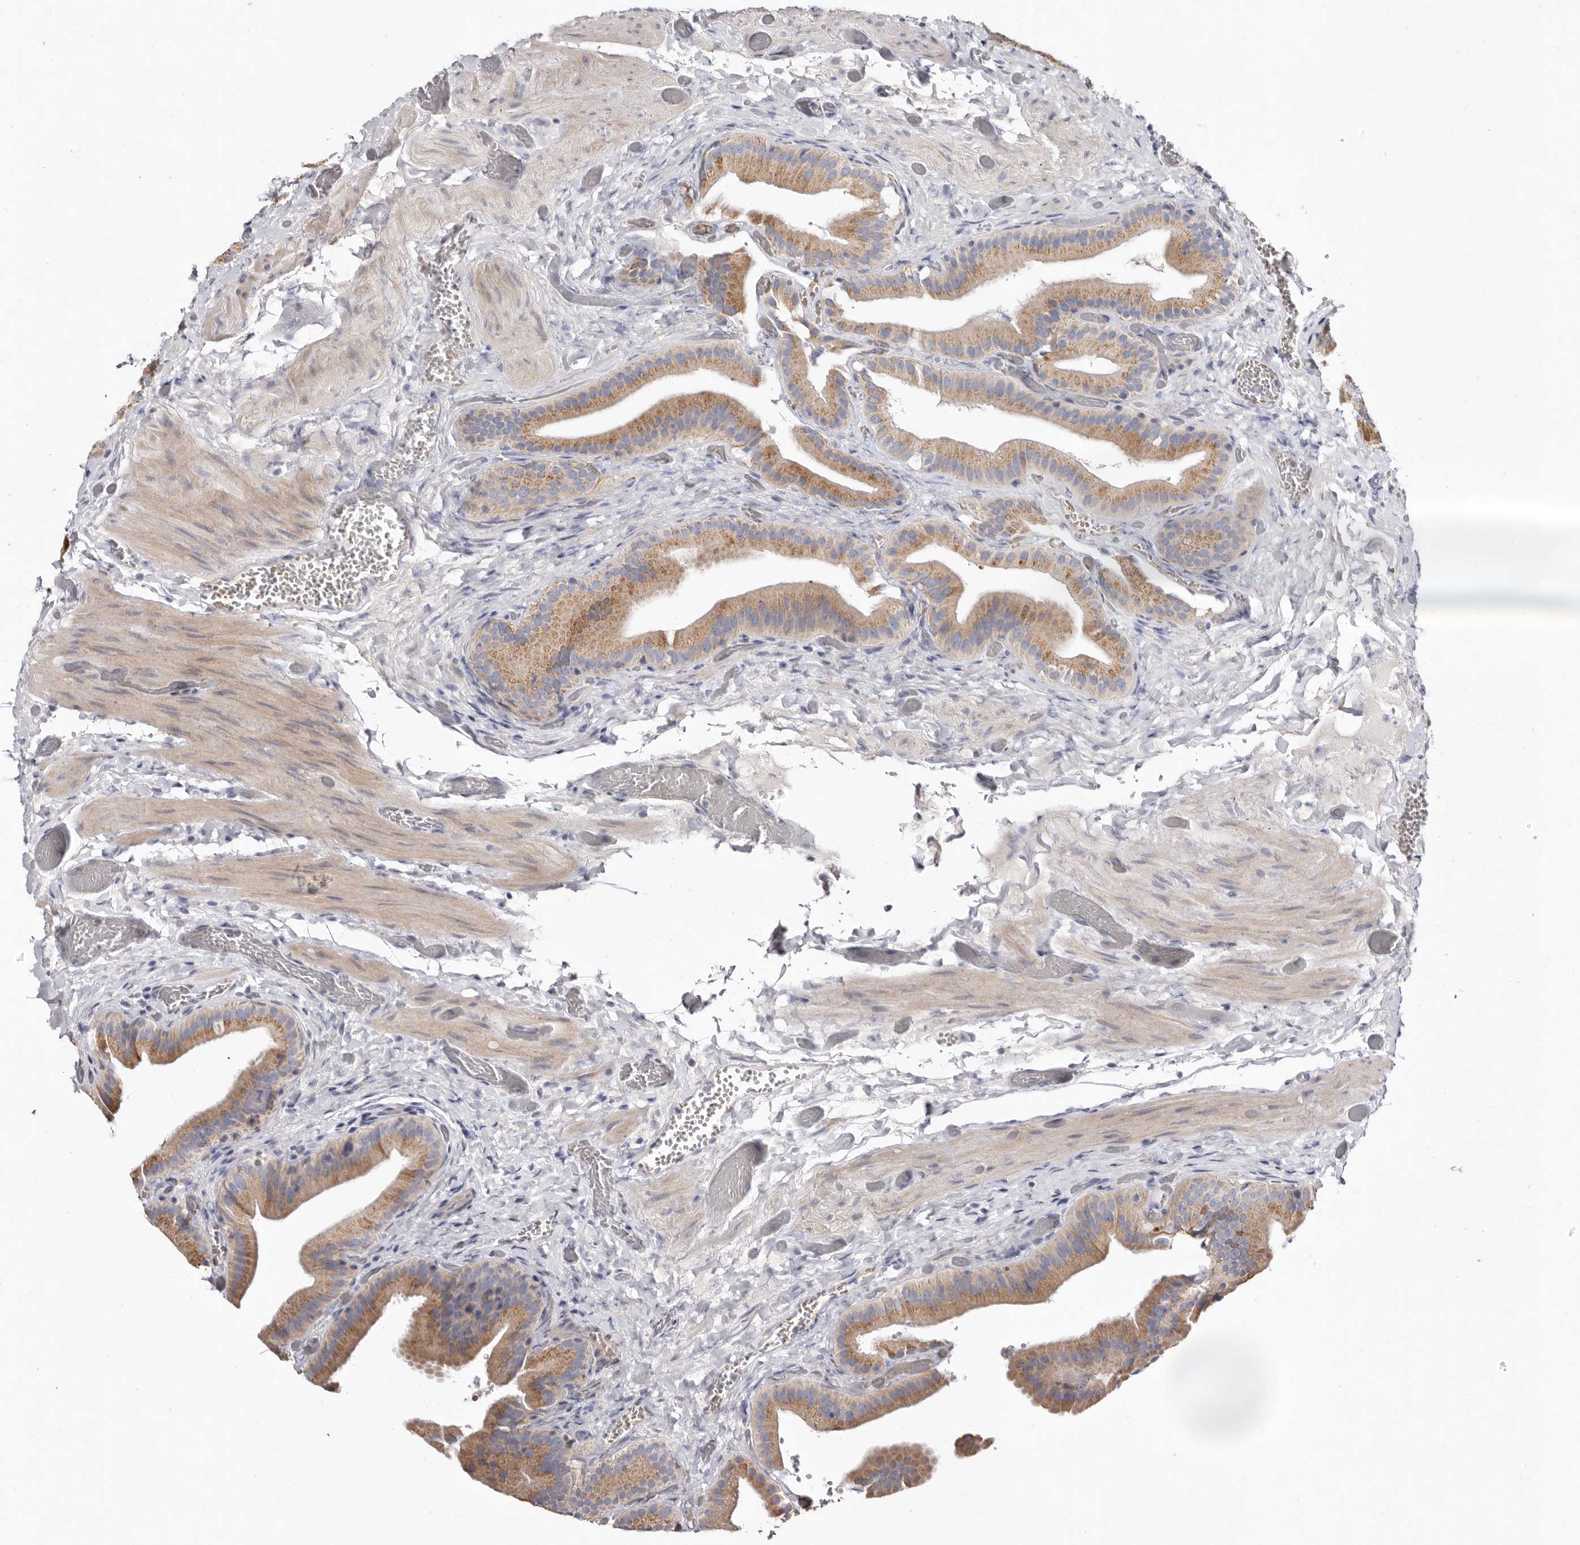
{"staining": {"intensity": "moderate", "quantity": ">75%", "location": "cytoplasmic/membranous"}, "tissue": "gallbladder", "cell_type": "Glandular cells", "image_type": "normal", "snomed": [{"axis": "morphology", "description": "Normal tissue, NOS"}, {"axis": "topography", "description": "Gallbladder"}], "caption": "Immunohistochemistry (IHC) of normal human gallbladder demonstrates medium levels of moderate cytoplasmic/membranous expression in approximately >75% of glandular cells. The protein is stained brown, and the nuclei are stained in blue (DAB IHC with brightfield microscopy, high magnification).", "gene": "ASIC5", "patient": {"sex": "female", "age": 64}}